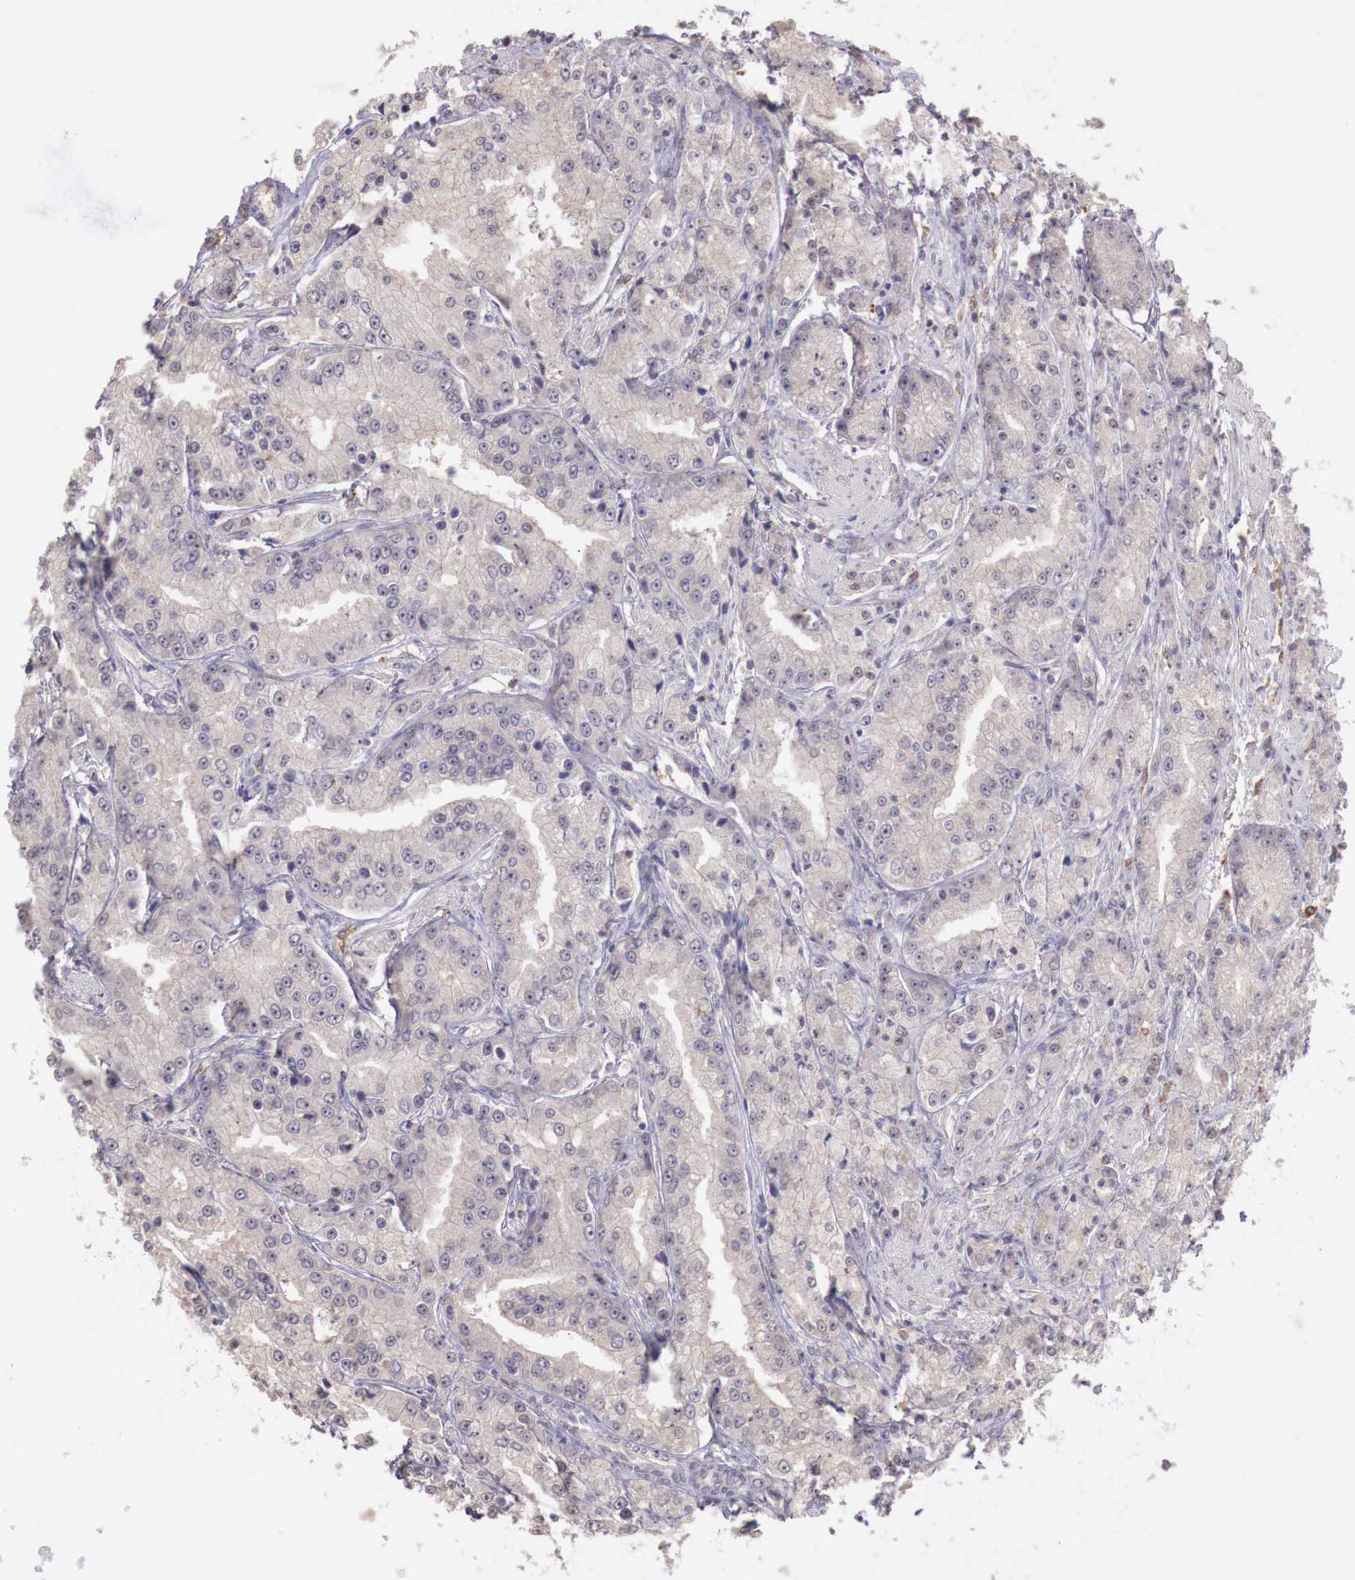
{"staining": {"intensity": "weak", "quantity": "<25%", "location": "cytoplasmic/membranous"}, "tissue": "prostate cancer", "cell_type": "Tumor cells", "image_type": "cancer", "snomed": [{"axis": "morphology", "description": "Adenocarcinoma, Medium grade"}, {"axis": "topography", "description": "Prostate"}], "caption": "IHC micrograph of human prostate cancer (adenocarcinoma (medium-grade)) stained for a protein (brown), which shows no positivity in tumor cells.", "gene": "CHRDL1", "patient": {"sex": "male", "age": 72}}